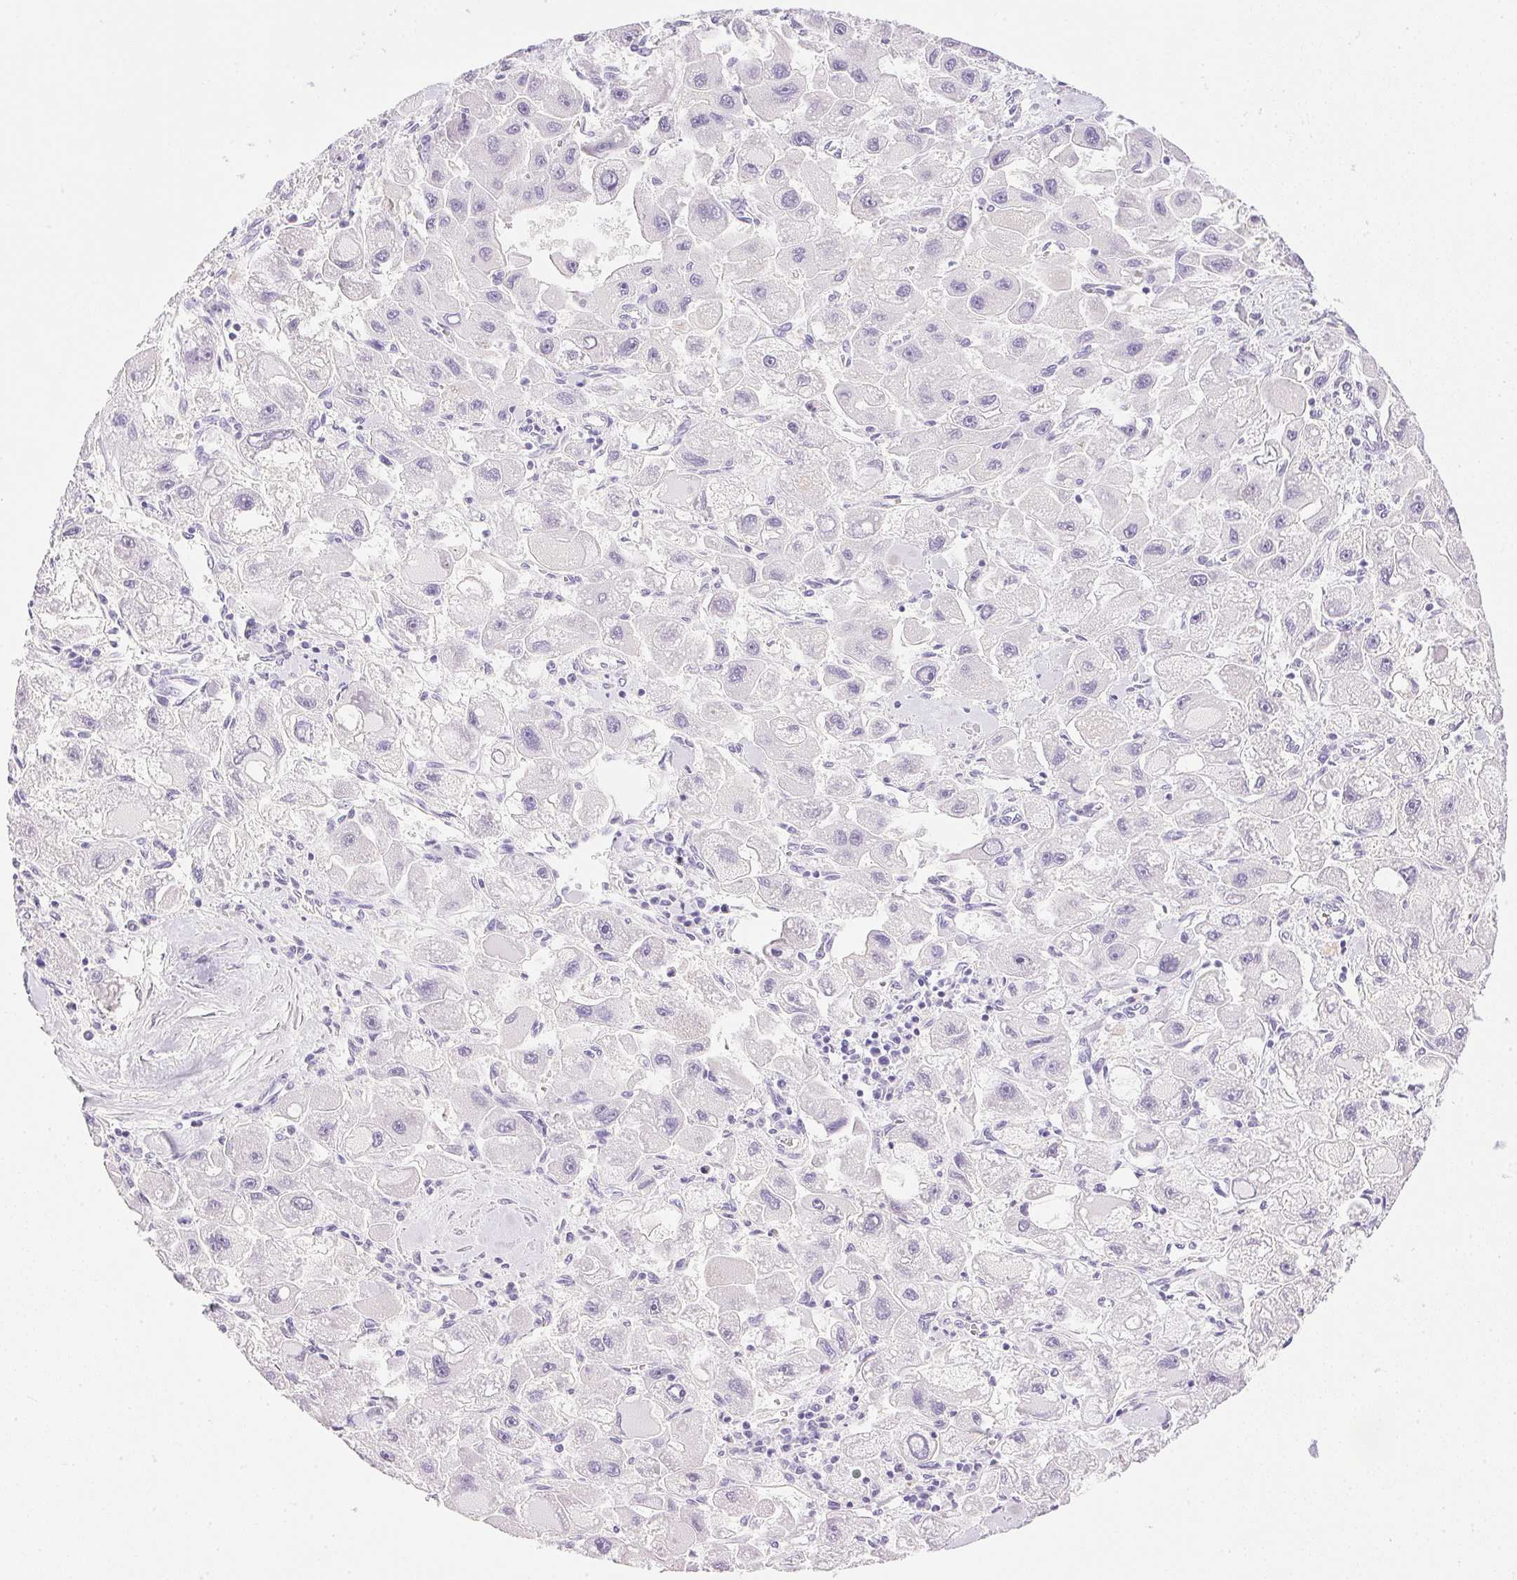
{"staining": {"intensity": "negative", "quantity": "none", "location": "none"}, "tissue": "liver cancer", "cell_type": "Tumor cells", "image_type": "cancer", "snomed": [{"axis": "morphology", "description": "Carcinoma, Hepatocellular, NOS"}, {"axis": "topography", "description": "Liver"}], "caption": "A high-resolution image shows immunohistochemistry staining of liver cancer (hepatocellular carcinoma), which demonstrates no significant staining in tumor cells.", "gene": "ATP6V0A4", "patient": {"sex": "male", "age": 24}}